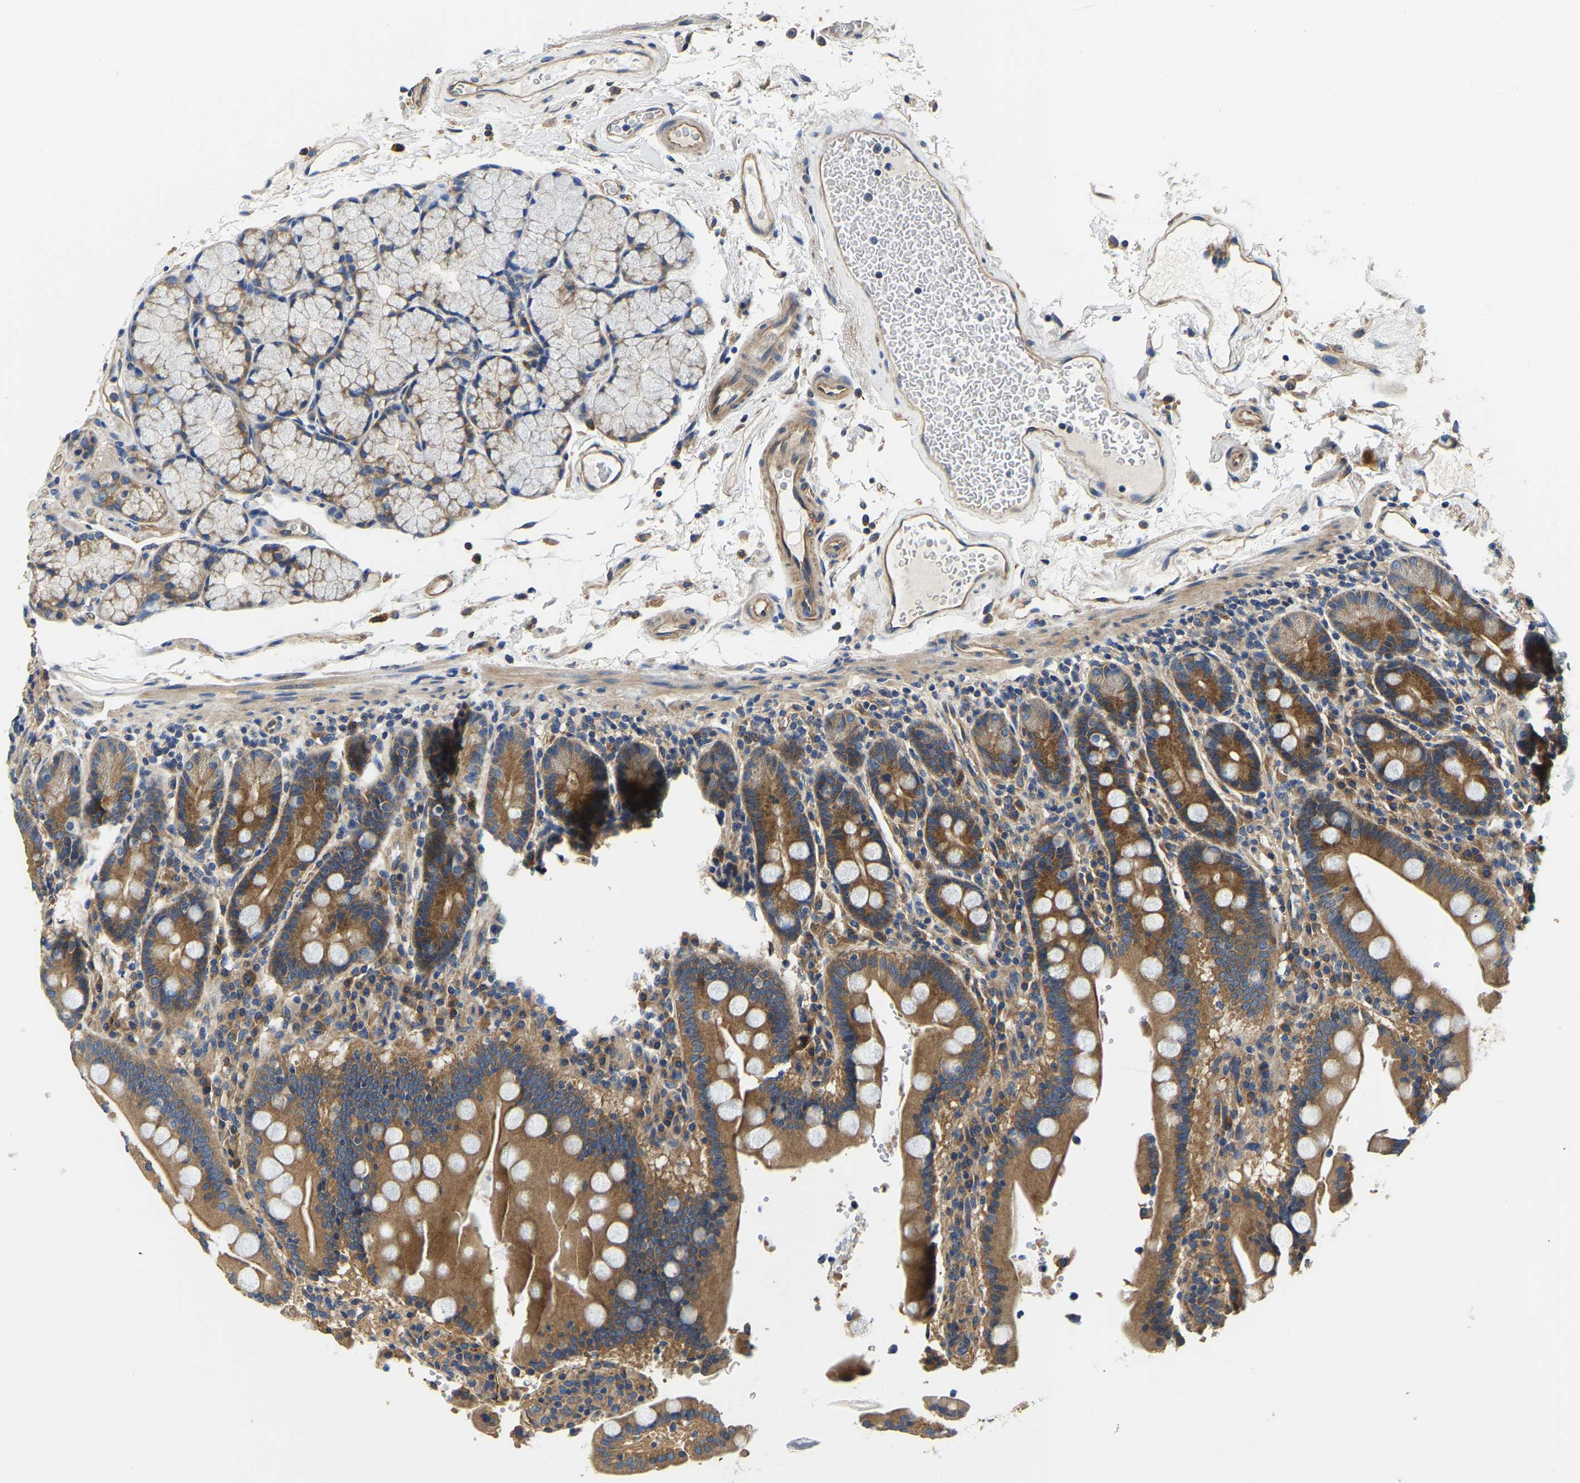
{"staining": {"intensity": "strong", "quantity": ">75%", "location": "cytoplasmic/membranous"}, "tissue": "duodenum", "cell_type": "Glandular cells", "image_type": "normal", "snomed": [{"axis": "morphology", "description": "Normal tissue, NOS"}, {"axis": "topography", "description": "Small intestine, NOS"}], "caption": "Glandular cells demonstrate high levels of strong cytoplasmic/membranous expression in approximately >75% of cells in benign duodenum.", "gene": "CSDE1", "patient": {"sex": "female", "age": 71}}